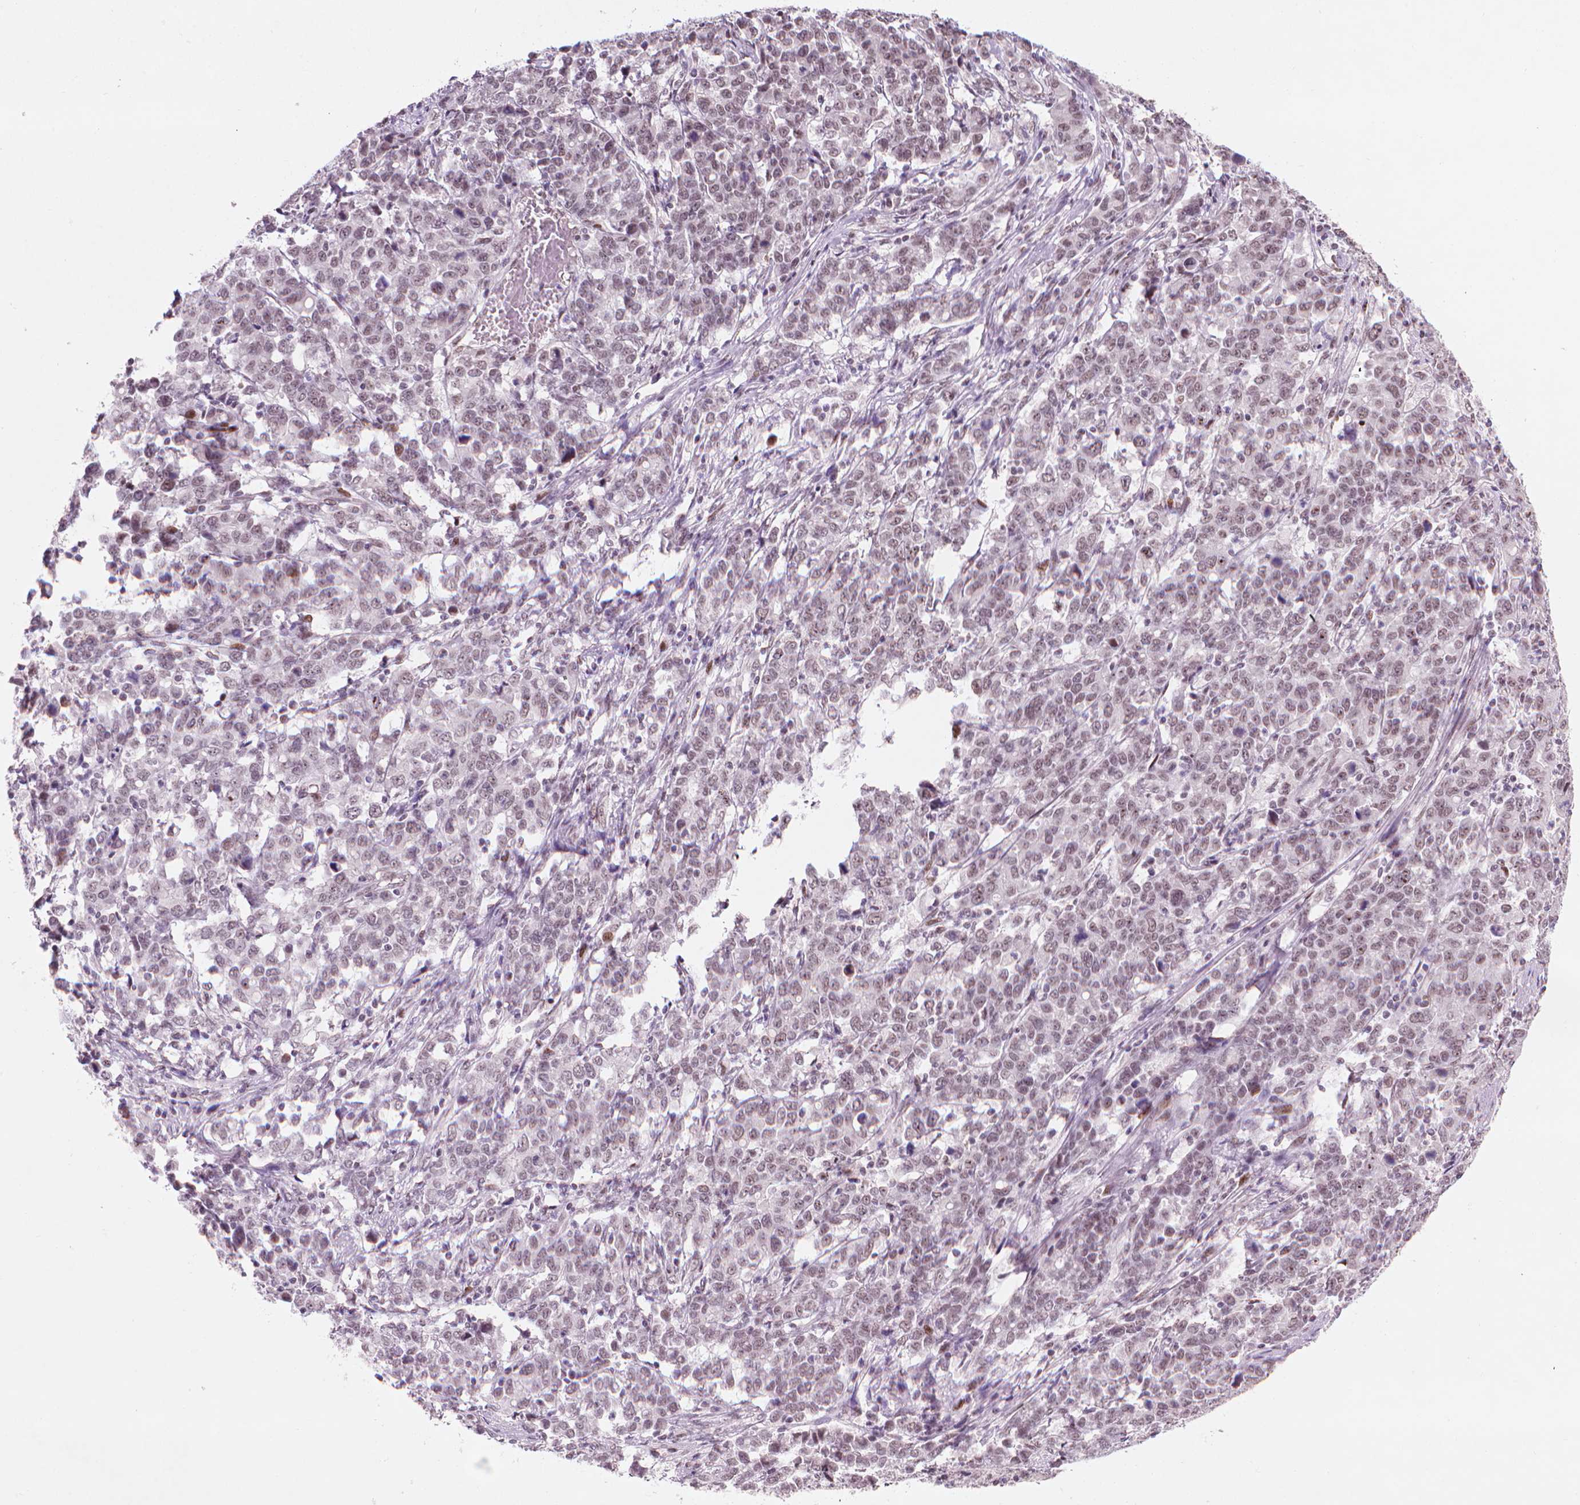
{"staining": {"intensity": "weak", "quantity": "25%-75%", "location": "nuclear"}, "tissue": "stomach cancer", "cell_type": "Tumor cells", "image_type": "cancer", "snomed": [{"axis": "morphology", "description": "Adenocarcinoma, NOS"}, {"axis": "topography", "description": "Stomach, upper"}], "caption": "This photomicrograph reveals immunohistochemistry staining of adenocarcinoma (stomach), with low weak nuclear expression in approximately 25%-75% of tumor cells.", "gene": "HES7", "patient": {"sex": "male", "age": 69}}